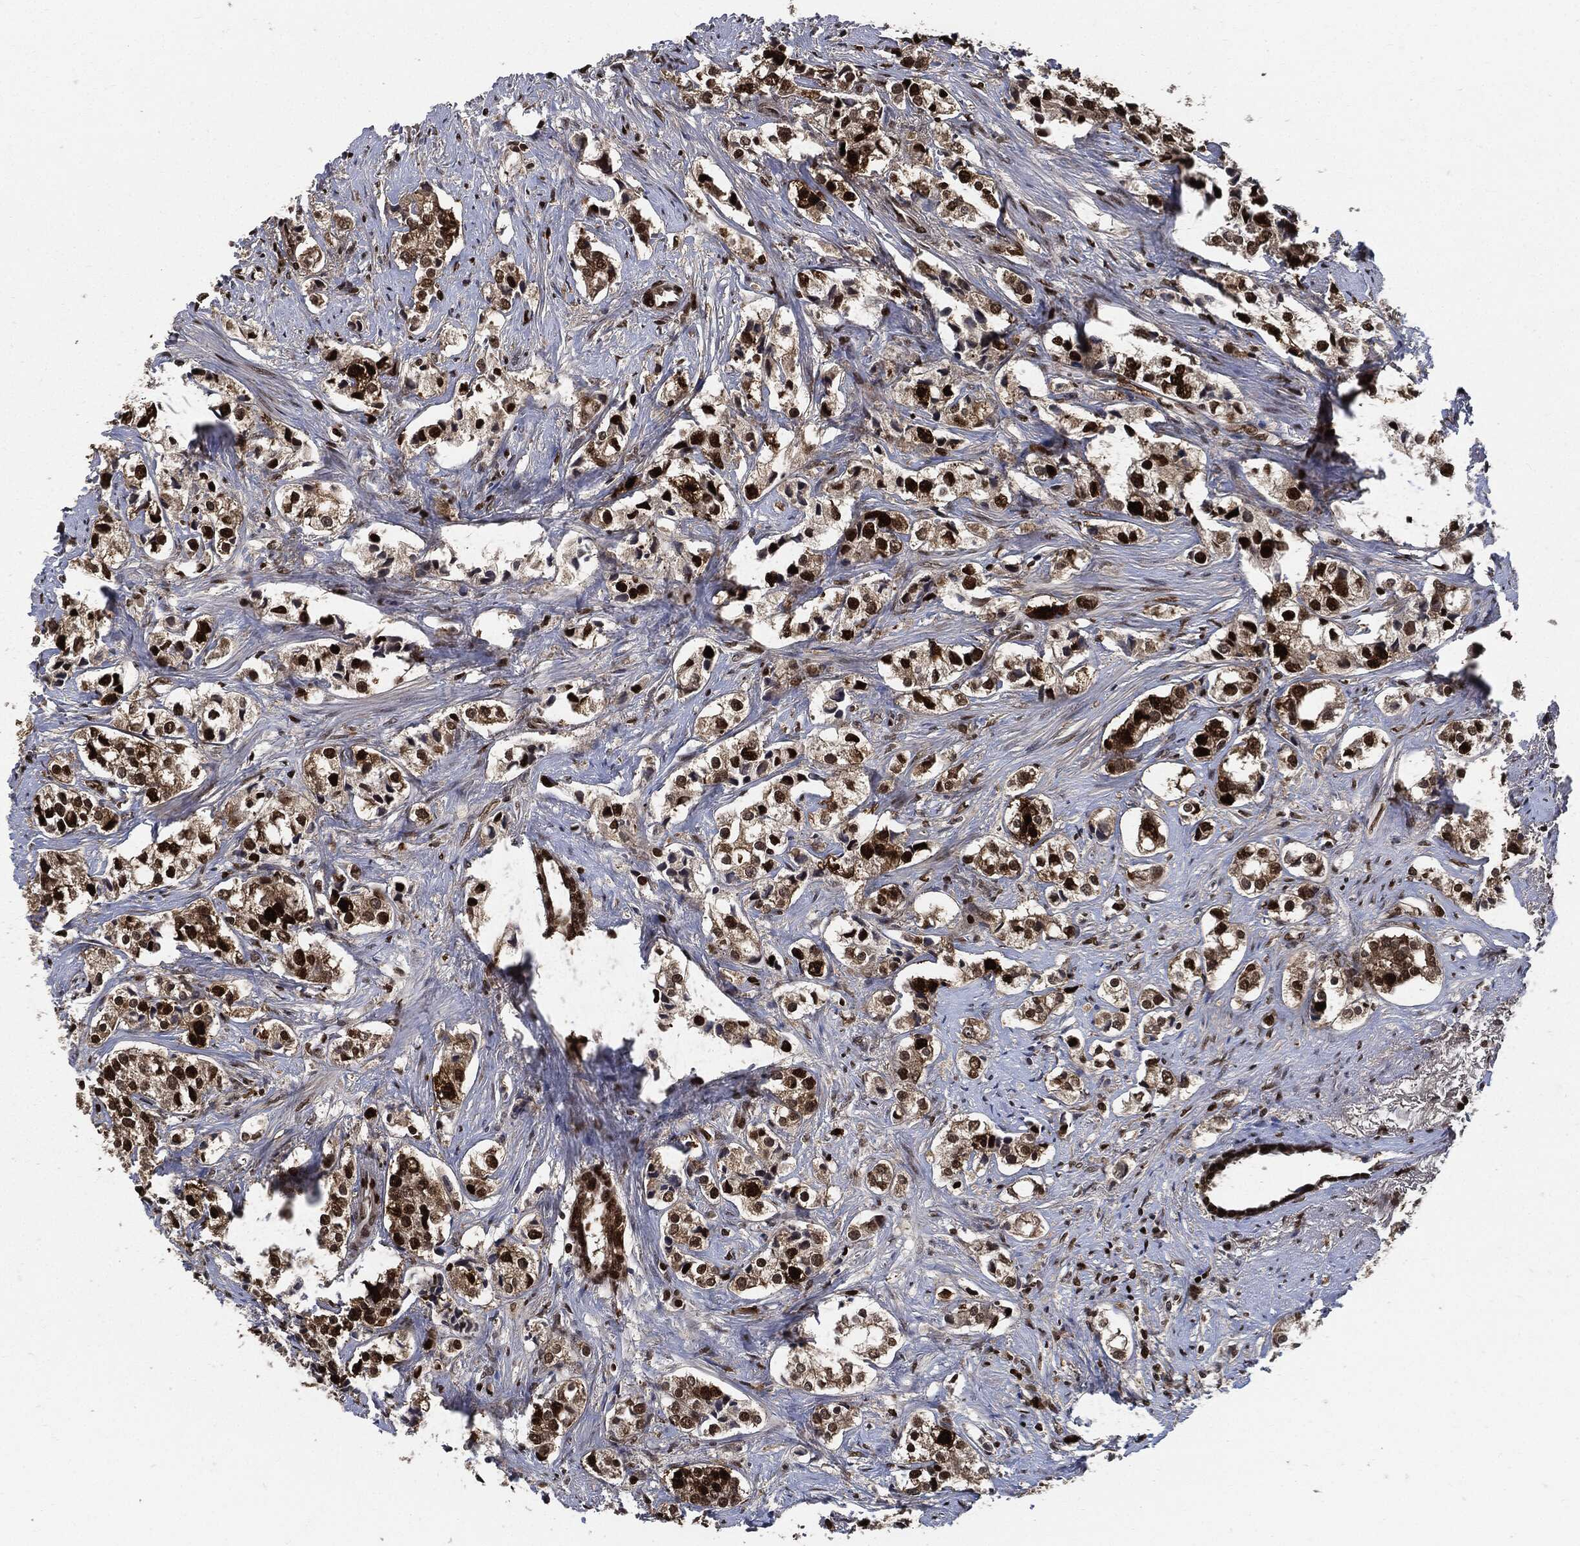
{"staining": {"intensity": "strong", "quantity": ">75%", "location": "nuclear"}, "tissue": "prostate cancer", "cell_type": "Tumor cells", "image_type": "cancer", "snomed": [{"axis": "morphology", "description": "Adenocarcinoma, NOS"}, {"axis": "topography", "description": "Prostate and seminal vesicle, NOS"}], "caption": "Prostate cancer (adenocarcinoma) tissue shows strong nuclear staining in approximately >75% of tumor cells, visualized by immunohistochemistry.", "gene": "PCNA", "patient": {"sex": "male", "age": 63}}